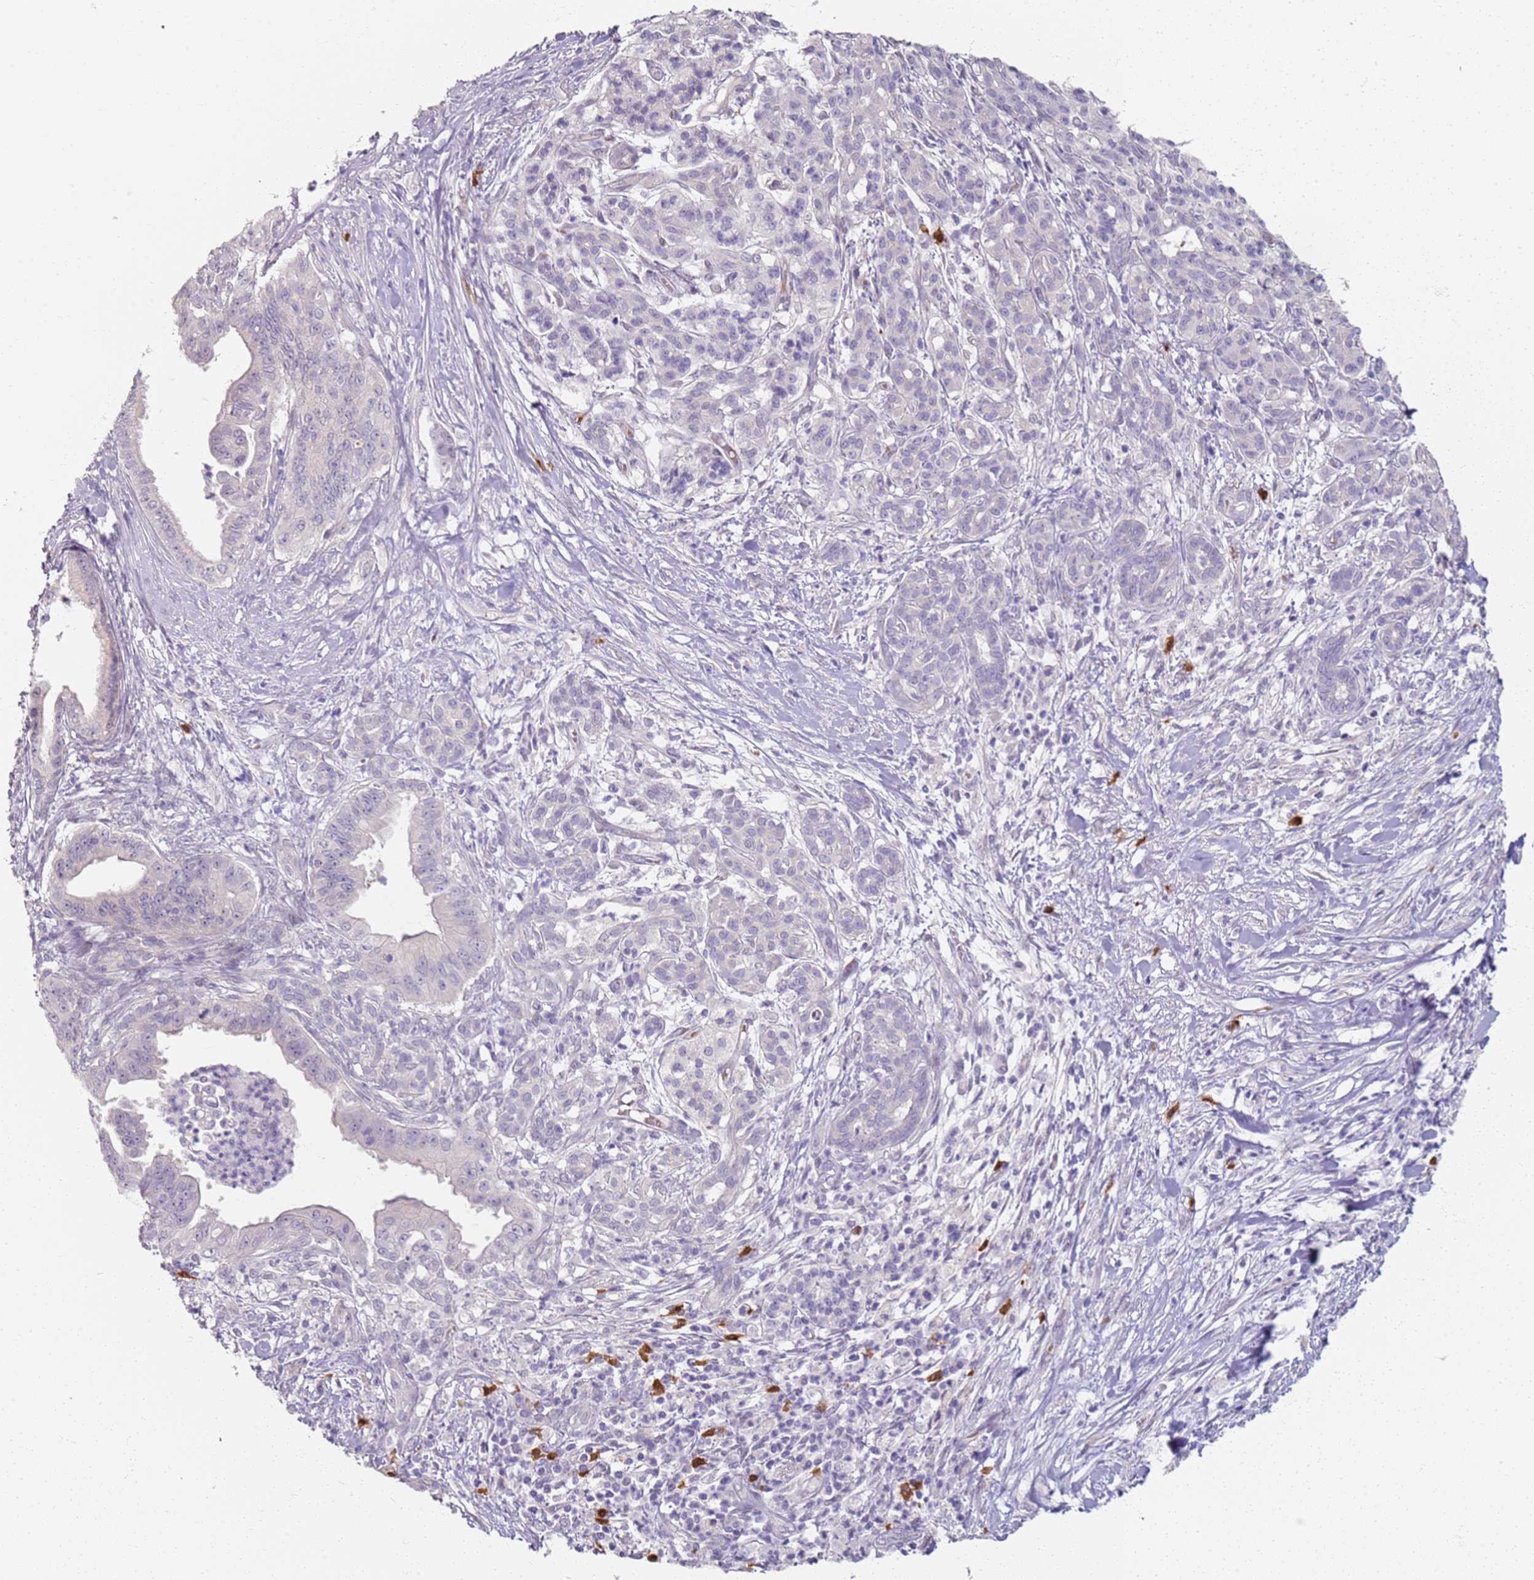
{"staining": {"intensity": "negative", "quantity": "none", "location": "none"}, "tissue": "pancreatic cancer", "cell_type": "Tumor cells", "image_type": "cancer", "snomed": [{"axis": "morphology", "description": "Adenocarcinoma, NOS"}, {"axis": "topography", "description": "Pancreas"}], "caption": "Tumor cells are negative for brown protein staining in pancreatic cancer.", "gene": "CD40LG", "patient": {"sex": "male", "age": 58}}